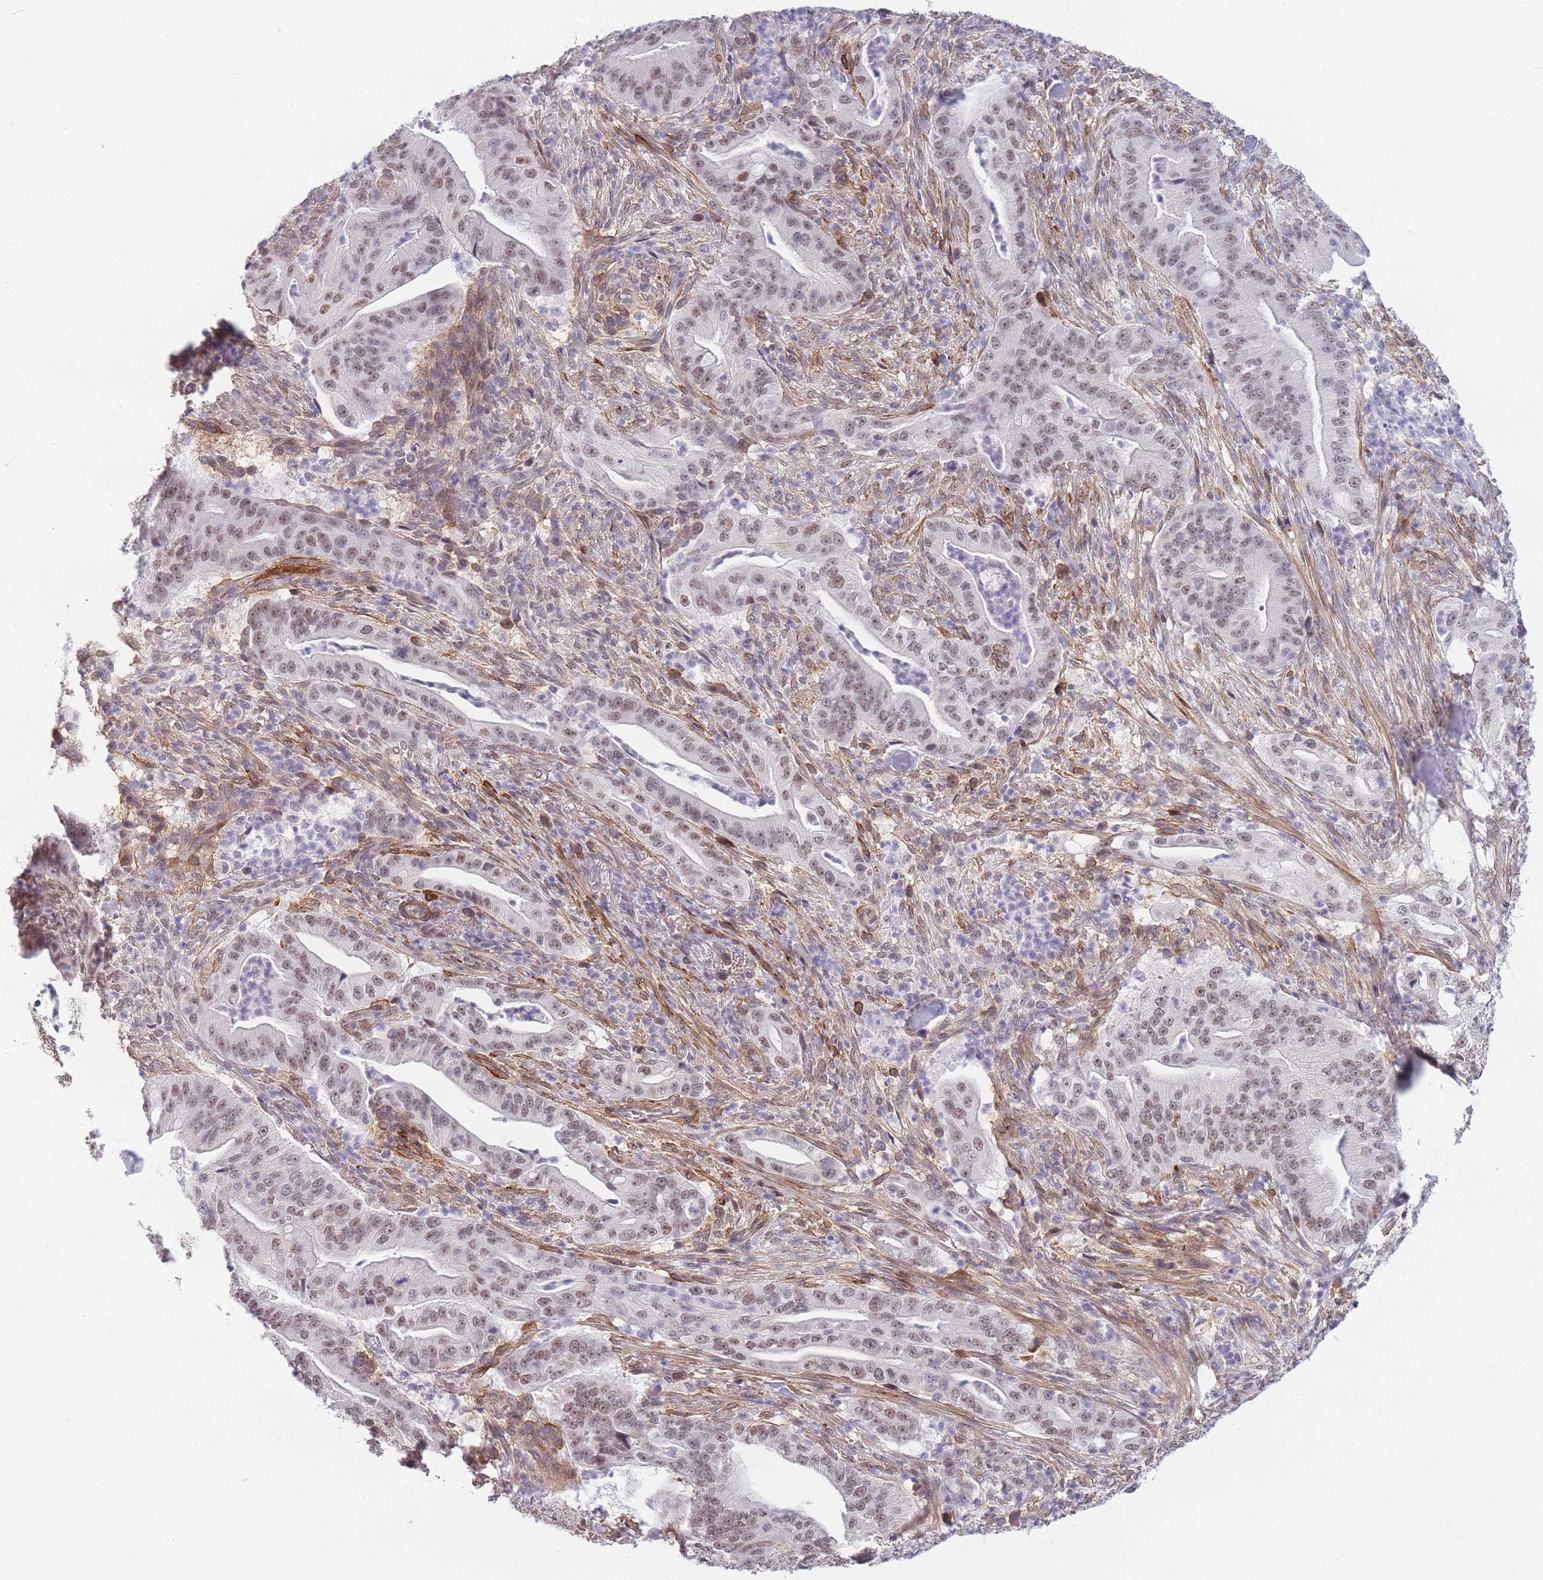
{"staining": {"intensity": "moderate", "quantity": ">75%", "location": "nuclear"}, "tissue": "pancreatic cancer", "cell_type": "Tumor cells", "image_type": "cancer", "snomed": [{"axis": "morphology", "description": "Adenocarcinoma, NOS"}, {"axis": "topography", "description": "Pancreas"}], "caption": "IHC photomicrograph of pancreatic adenocarcinoma stained for a protein (brown), which exhibits medium levels of moderate nuclear positivity in about >75% of tumor cells.", "gene": "SIN3B", "patient": {"sex": "male", "age": 71}}